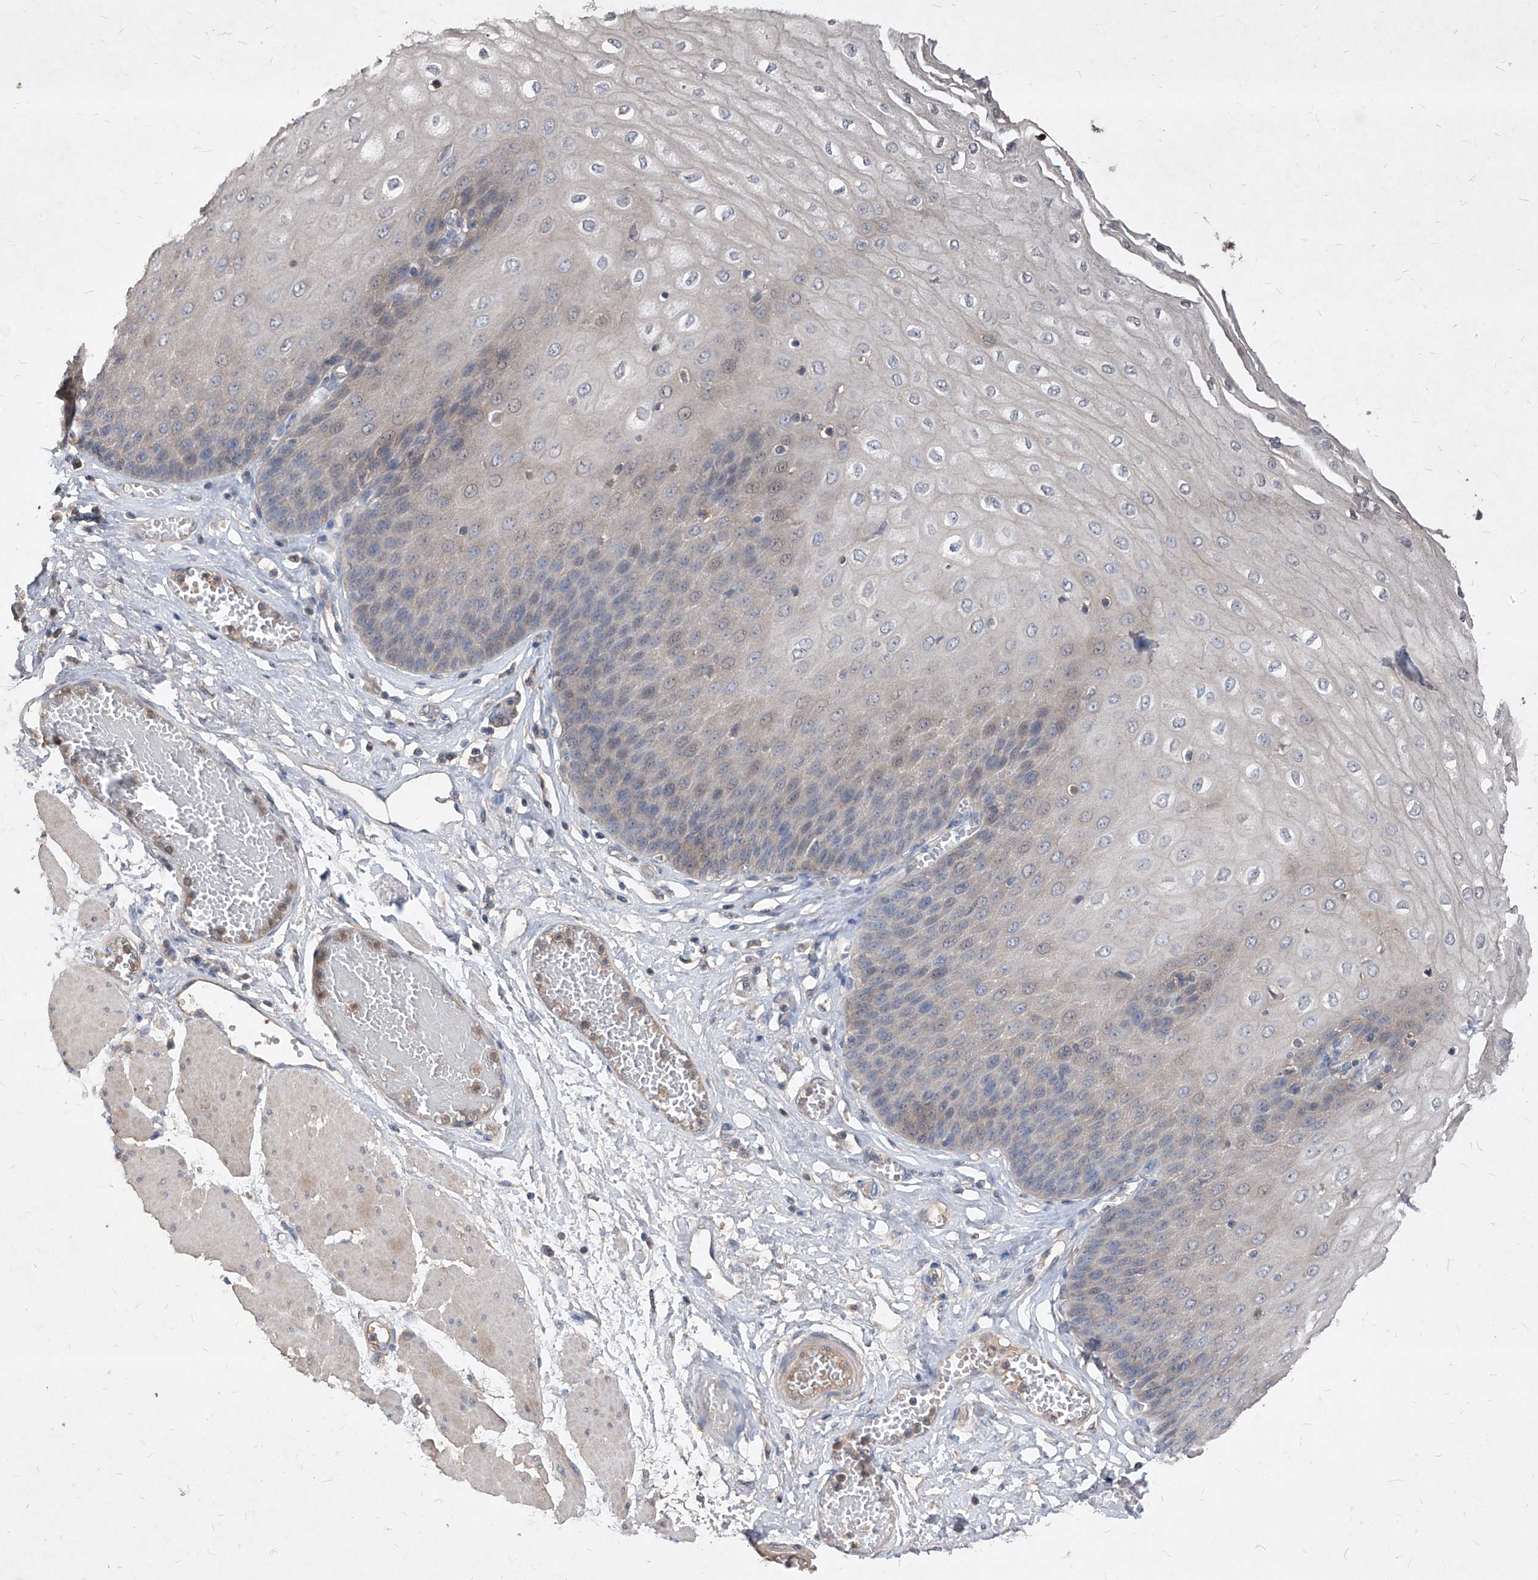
{"staining": {"intensity": "negative", "quantity": "none", "location": "none"}, "tissue": "esophagus", "cell_type": "Squamous epithelial cells", "image_type": "normal", "snomed": [{"axis": "morphology", "description": "Normal tissue, NOS"}, {"axis": "topography", "description": "Esophagus"}], "caption": "High magnification brightfield microscopy of unremarkable esophagus stained with DAB (3,3'-diaminobenzidine) (brown) and counterstained with hematoxylin (blue): squamous epithelial cells show no significant positivity. The staining was performed using DAB to visualize the protein expression in brown, while the nuclei were stained in blue with hematoxylin (Magnification: 20x).", "gene": "SYNGR1", "patient": {"sex": "male", "age": 60}}